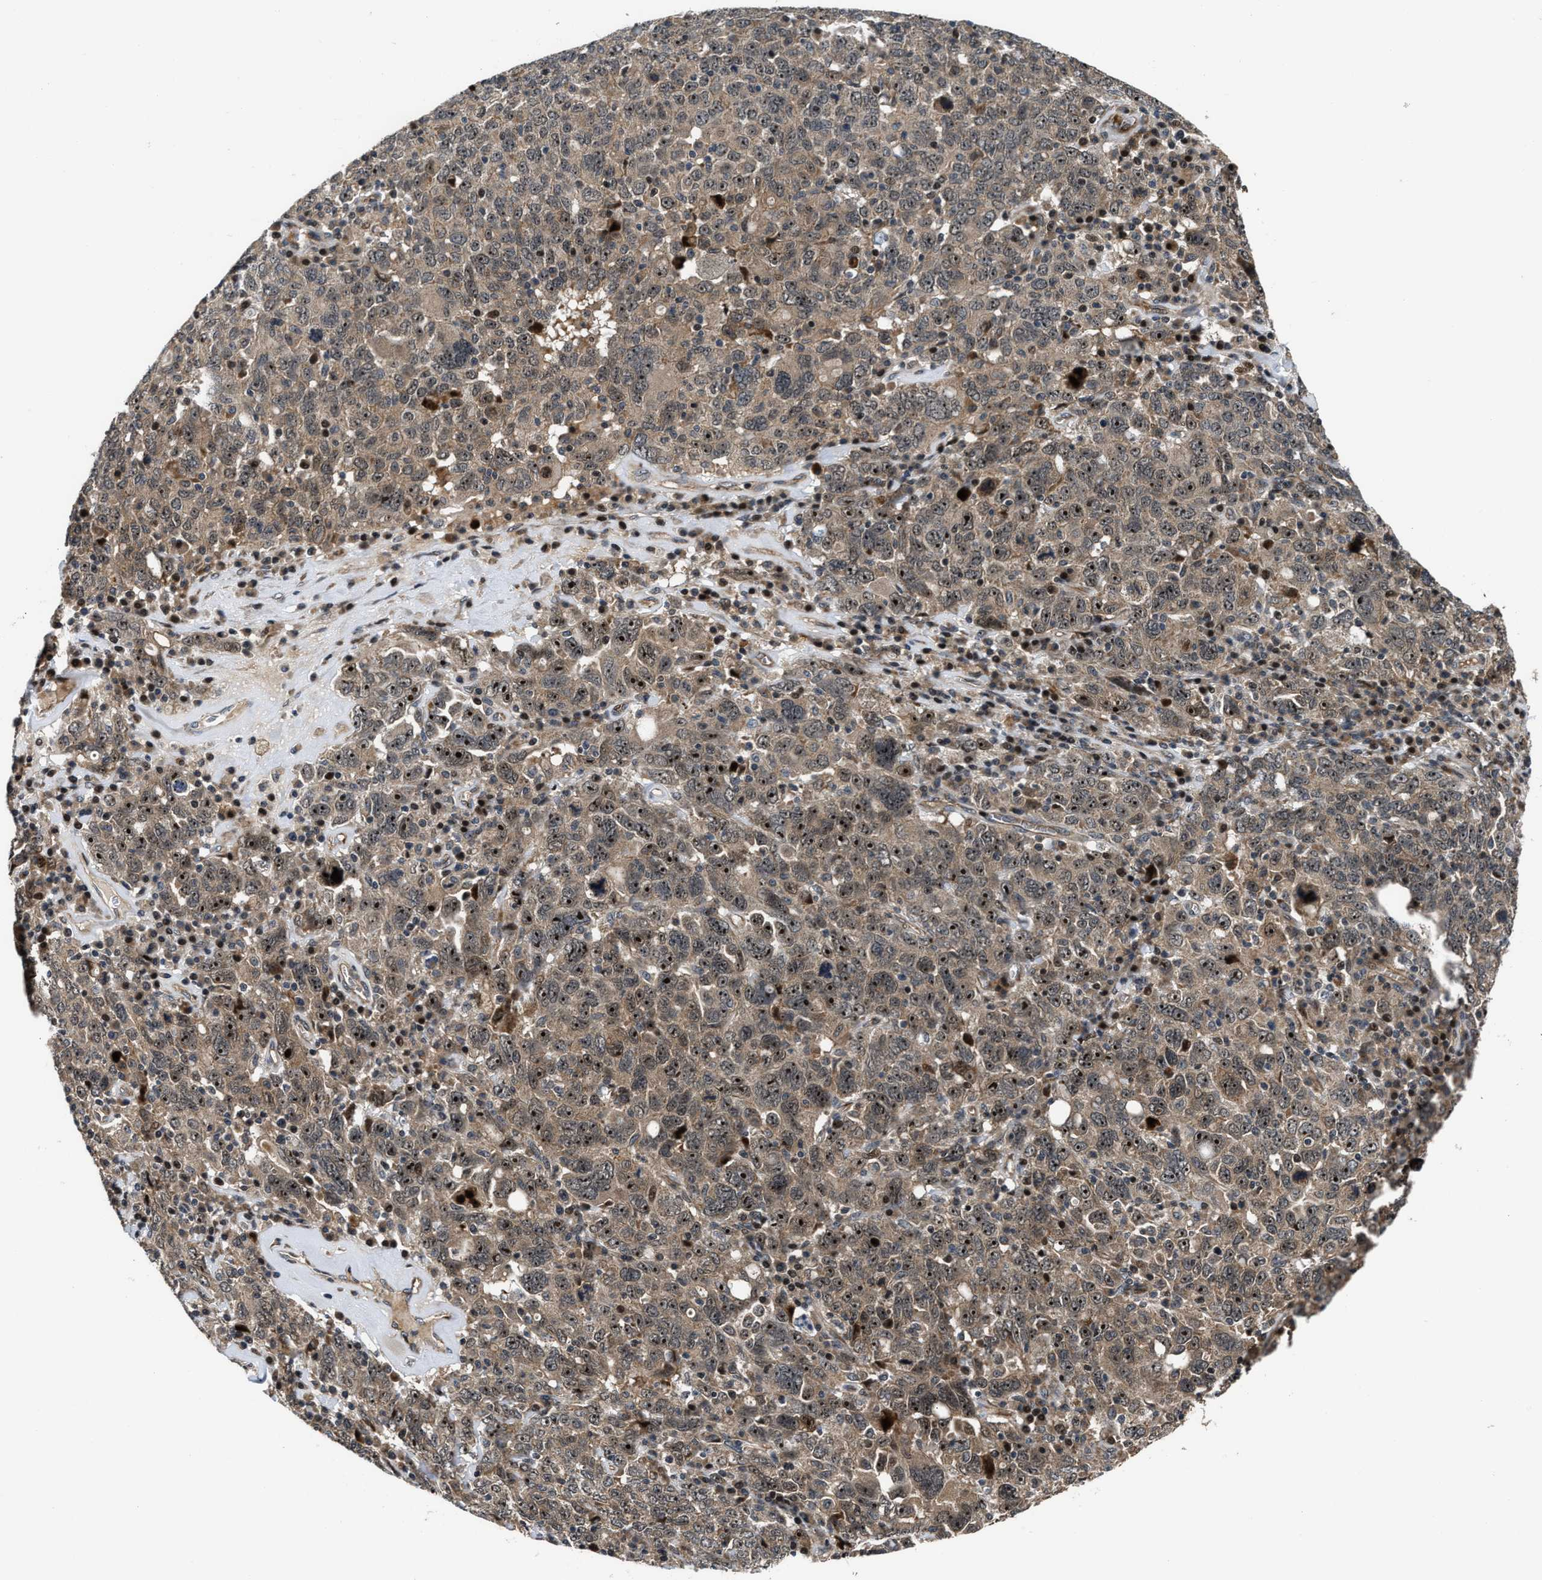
{"staining": {"intensity": "strong", "quantity": ">75%", "location": "cytoplasmic/membranous,nuclear"}, "tissue": "ovarian cancer", "cell_type": "Tumor cells", "image_type": "cancer", "snomed": [{"axis": "morphology", "description": "Carcinoma, endometroid"}, {"axis": "topography", "description": "Ovary"}], "caption": "A brown stain shows strong cytoplasmic/membranous and nuclear staining of a protein in endometroid carcinoma (ovarian) tumor cells.", "gene": "ALDH3A2", "patient": {"sex": "female", "age": 62}}